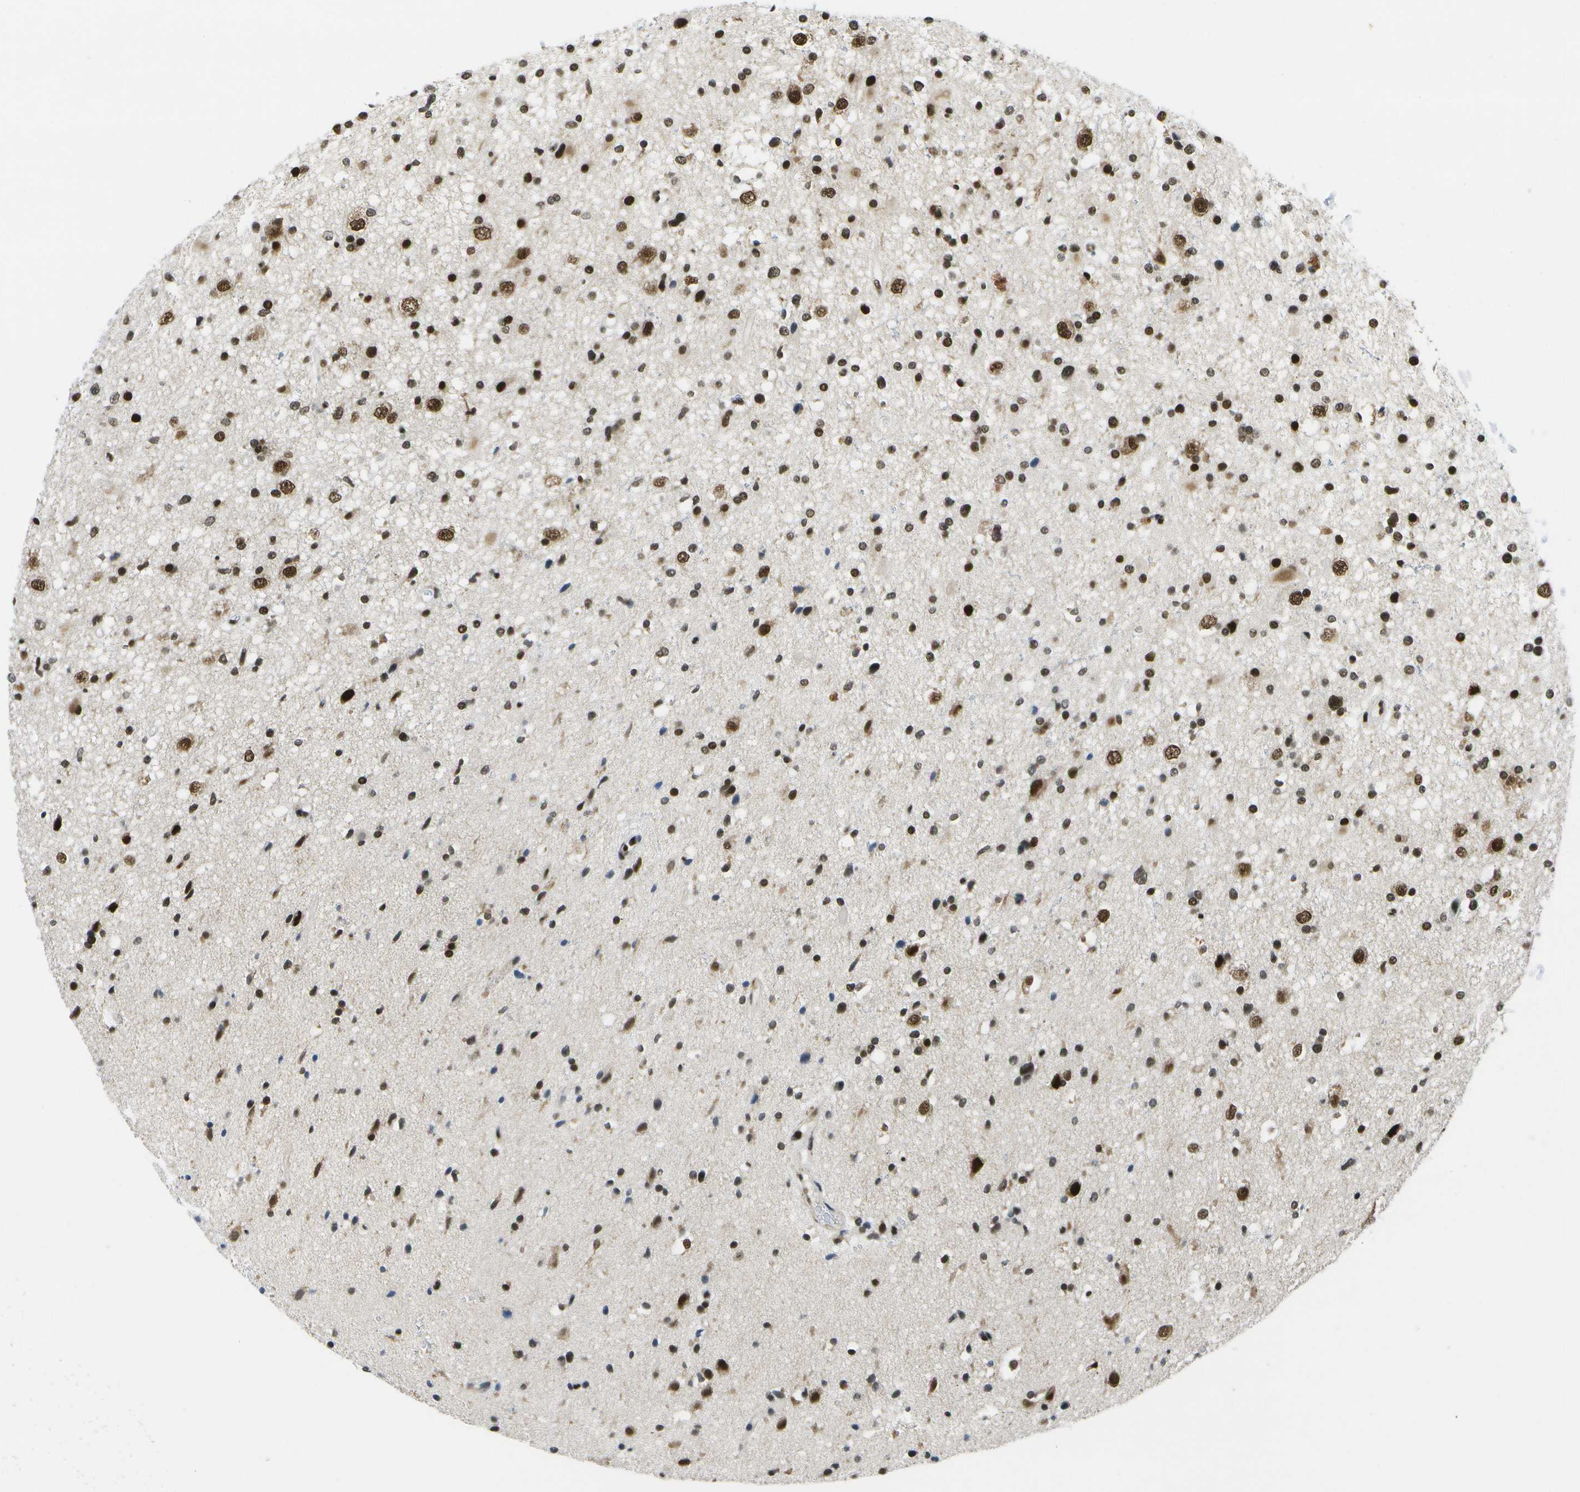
{"staining": {"intensity": "strong", "quantity": ">75%", "location": "nuclear"}, "tissue": "glioma", "cell_type": "Tumor cells", "image_type": "cancer", "snomed": [{"axis": "morphology", "description": "Glioma, malignant, High grade"}, {"axis": "topography", "description": "Brain"}], "caption": "Glioma was stained to show a protein in brown. There is high levels of strong nuclear expression in approximately >75% of tumor cells. The staining is performed using DAB (3,3'-diaminobenzidine) brown chromogen to label protein expression. The nuclei are counter-stained blue using hematoxylin.", "gene": "NSRP1", "patient": {"sex": "male", "age": 33}}